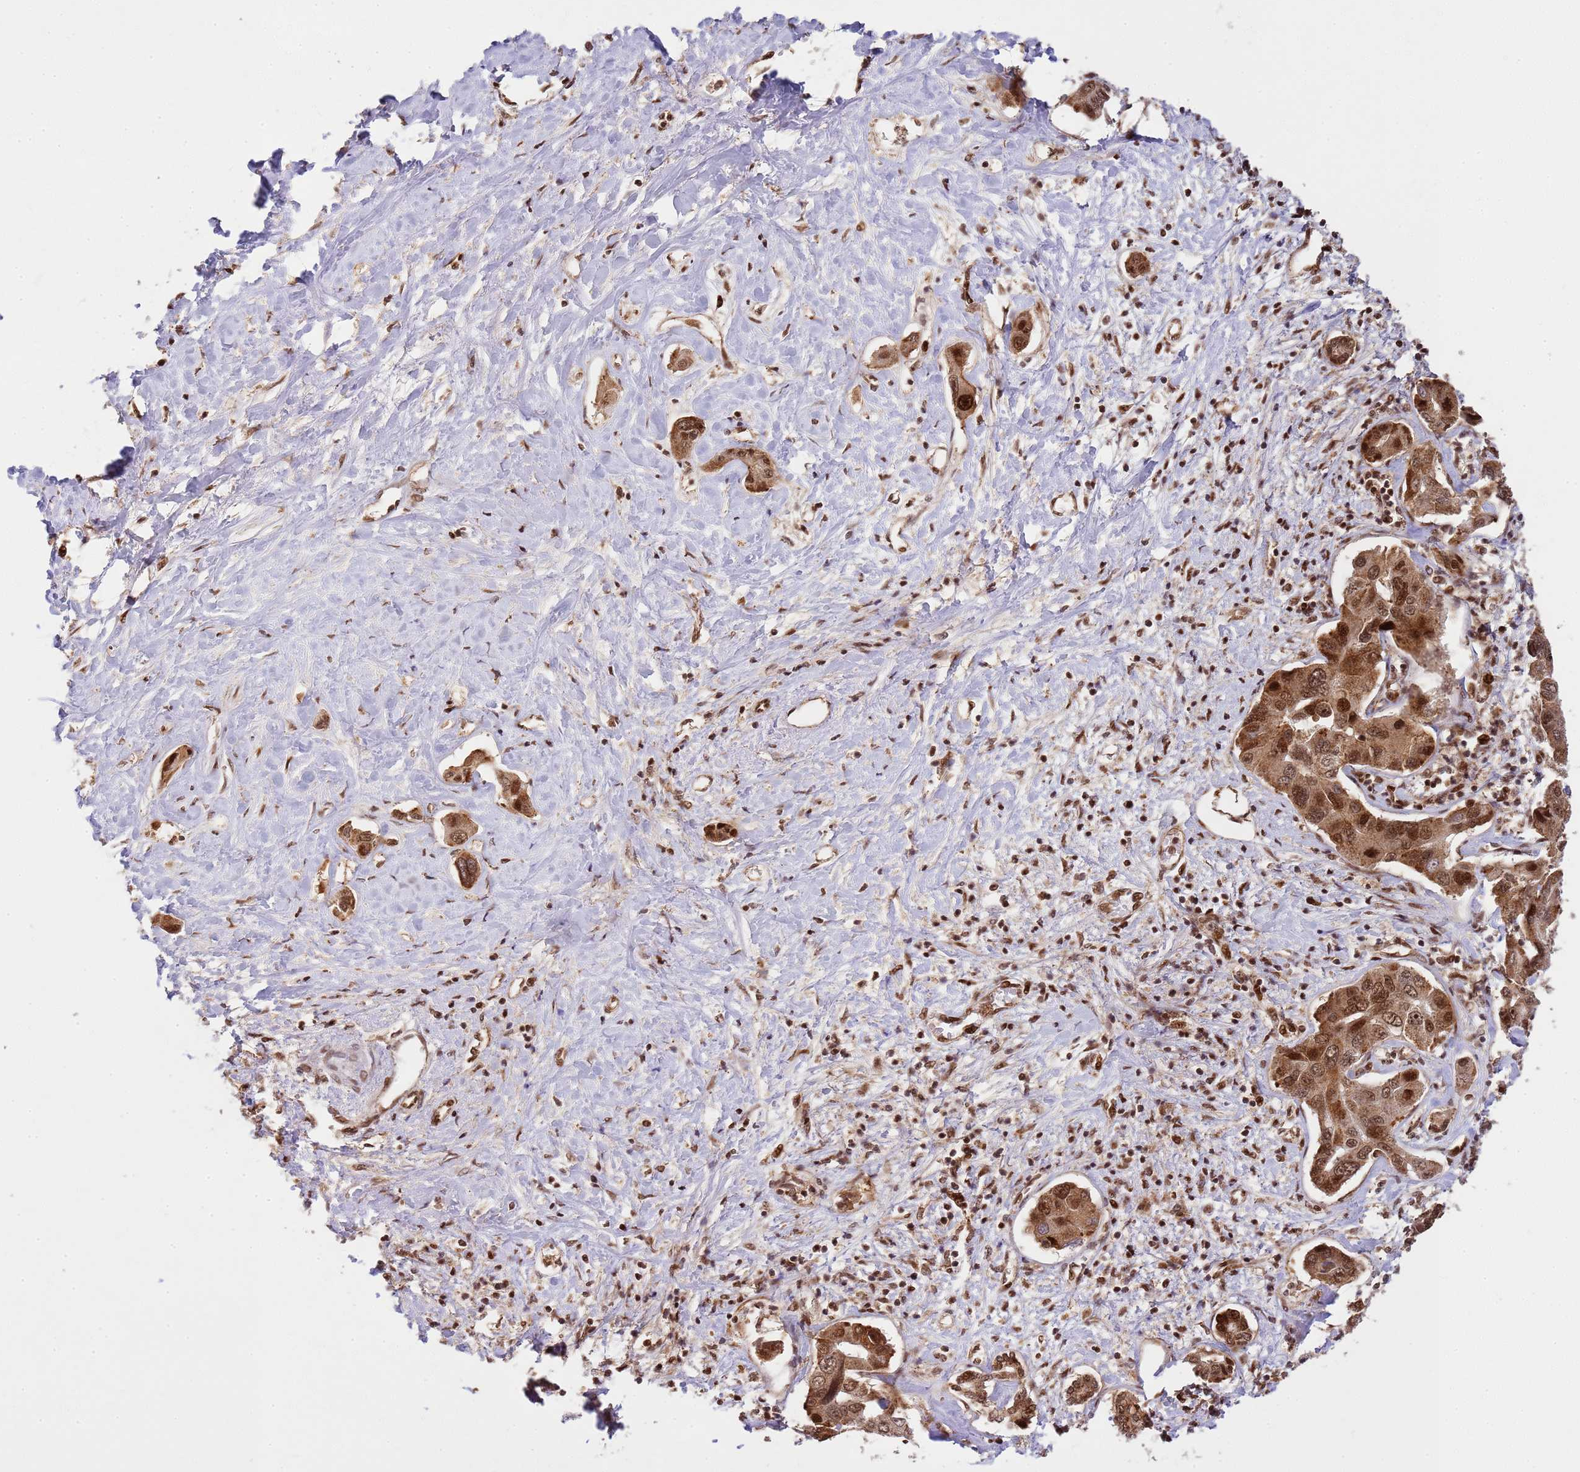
{"staining": {"intensity": "strong", "quantity": ">75%", "location": "cytoplasmic/membranous,nuclear"}, "tissue": "liver cancer", "cell_type": "Tumor cells", "image_type": "cancer", "snomed": [{"axis": "morphology", "description": "Cholangiocarcinoma"}, {"axis": "topography", "description": "Liver"}], "caption": "Immunohistochemical staining of cholangiocarcinoma (liver) reveals high levels of strong cytoplasmic/membranous and nuclear staining in approximately >75% of tumor cells.", "gene": "PEX14", "patient": {"sex": "male", "age": 59}}